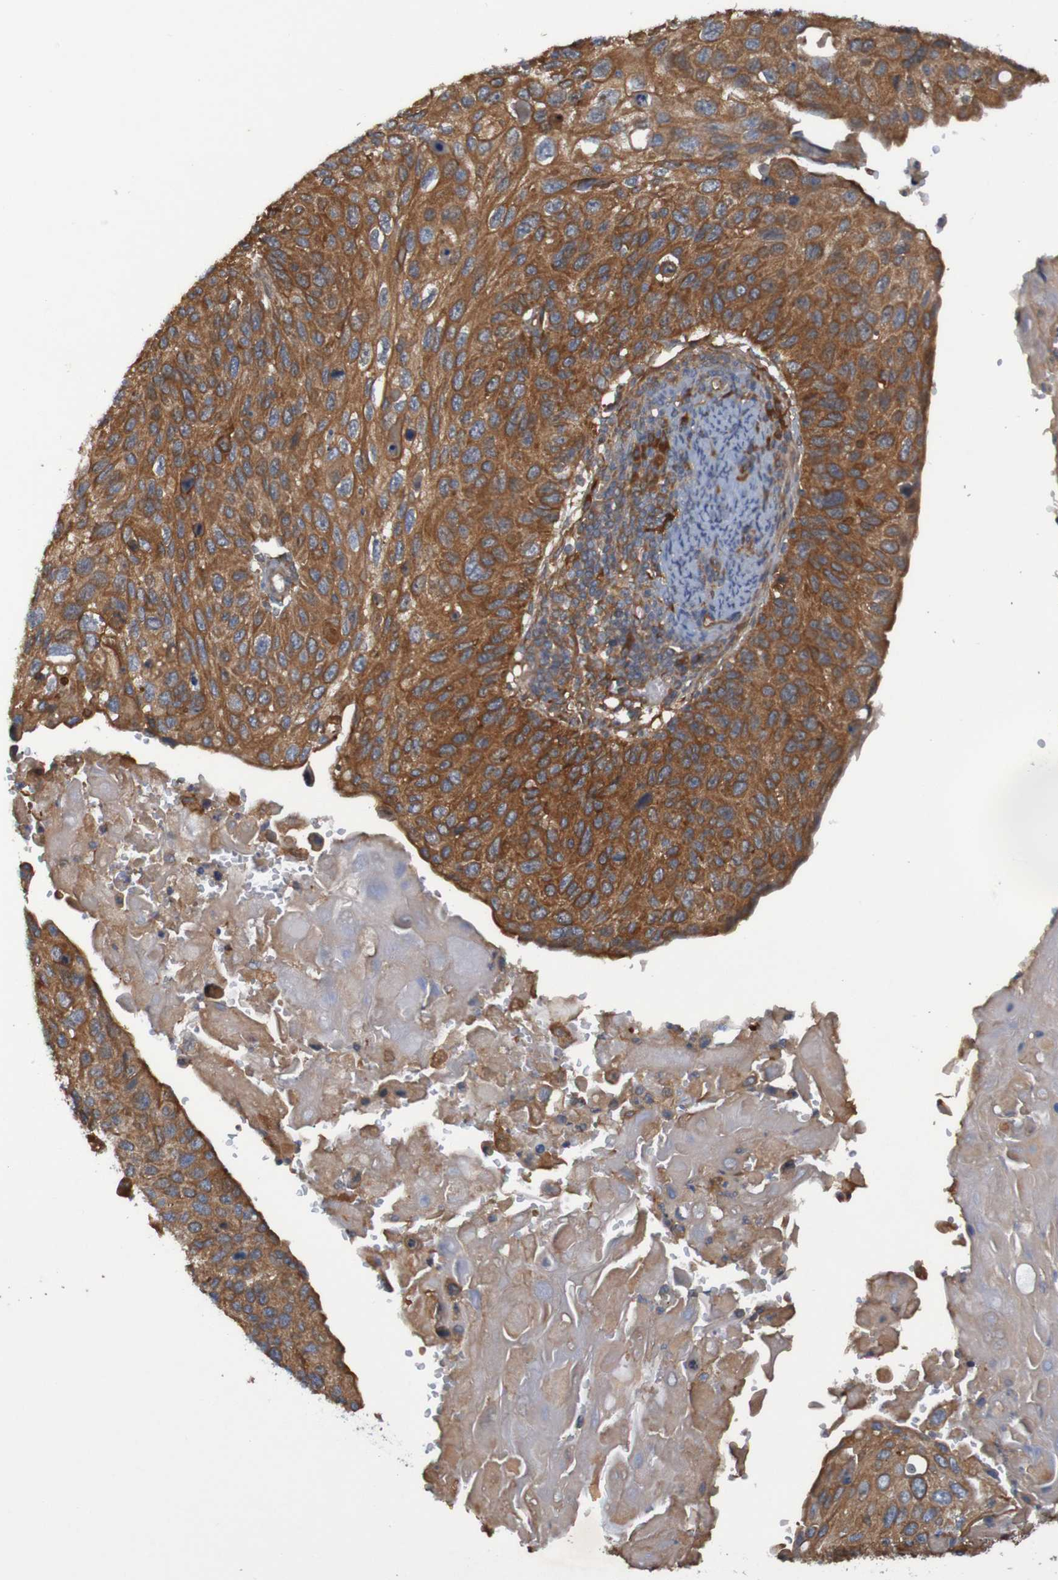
{"staining": {"intensity": "strong", "quantity": ">75%", "location": "cytoplasmic/membranous"}, "tissue": "cervical cancer", "cell_type": "Tumor cells", "image_type": "cancer", "snomed": [{"axis": "morphology", "description": "Squamous cell carcinoma, NOS"}, {"axis": "topography", "description": "Cervix"}], "caption": "Immunohistochemical staining of human cervical squamous cell carcinoma displays high levels of strong cytoplasmic/membranous protein staining in about >75% of tumor cells.", "gene": "DNAJC4", "patient": {"sex": "female", "age": 70}}